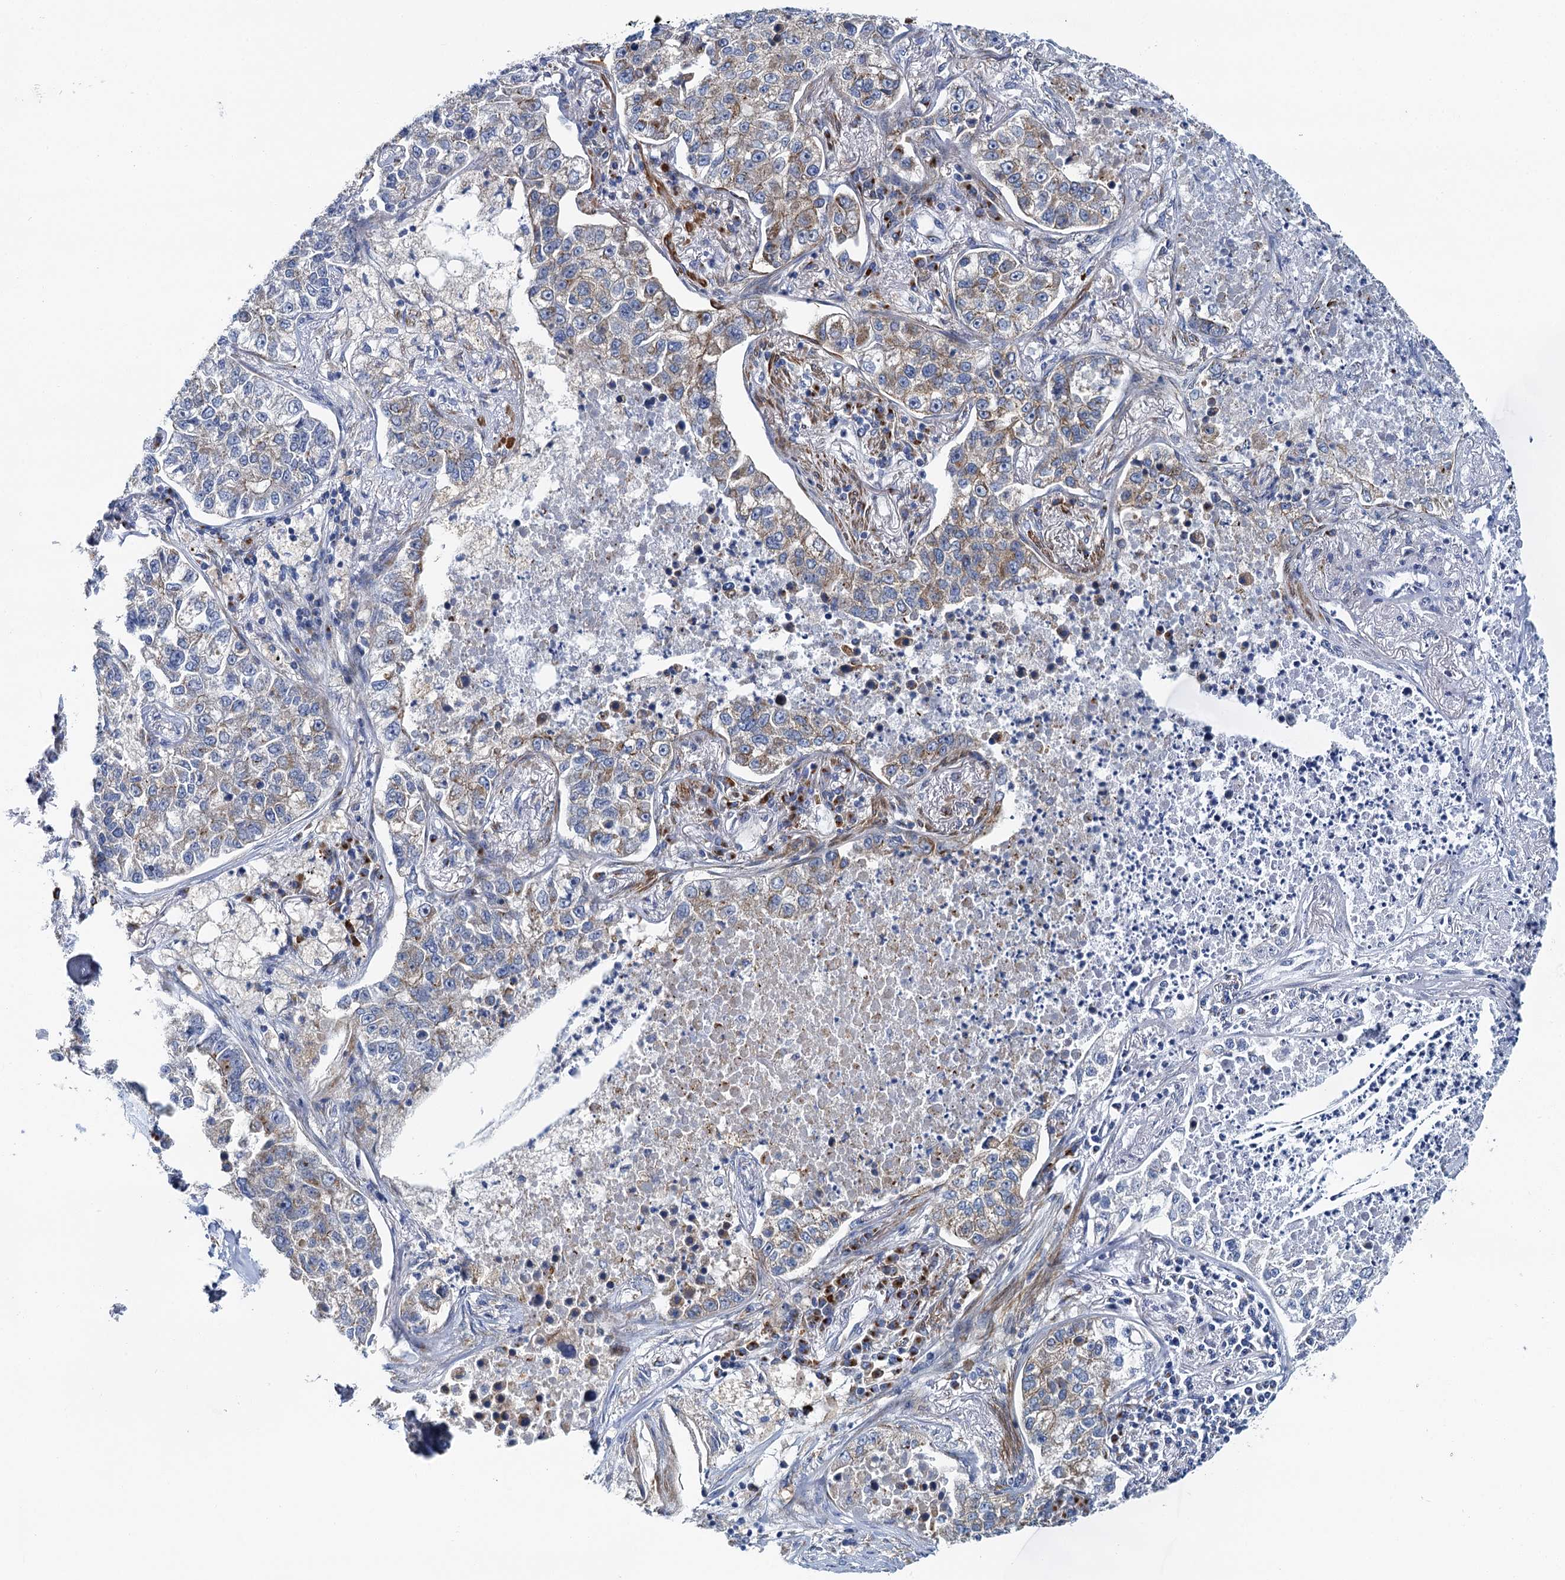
{"staining": {"intensity": "weak", "quantity": "25%-75%", "location": "cytoplasmic/membranous"}, "tissue": "lung cancer", "cell_type": "Tumor cells", "image_type": "cancer", "snomed": [{"axis": "morphology", "description": "Adenocarcinoma, NOS"}, {"axis": "topography", "description": "Lung"}], "caption": "Lung cancer (adenocarcinoma) stained with a brown dye reveals weak cytoplasmic/membranous positive expression in approximately 25%-75% of tumor cells.", "gene": "BET1L", "patient": {"sex": "male", "age": 49}}